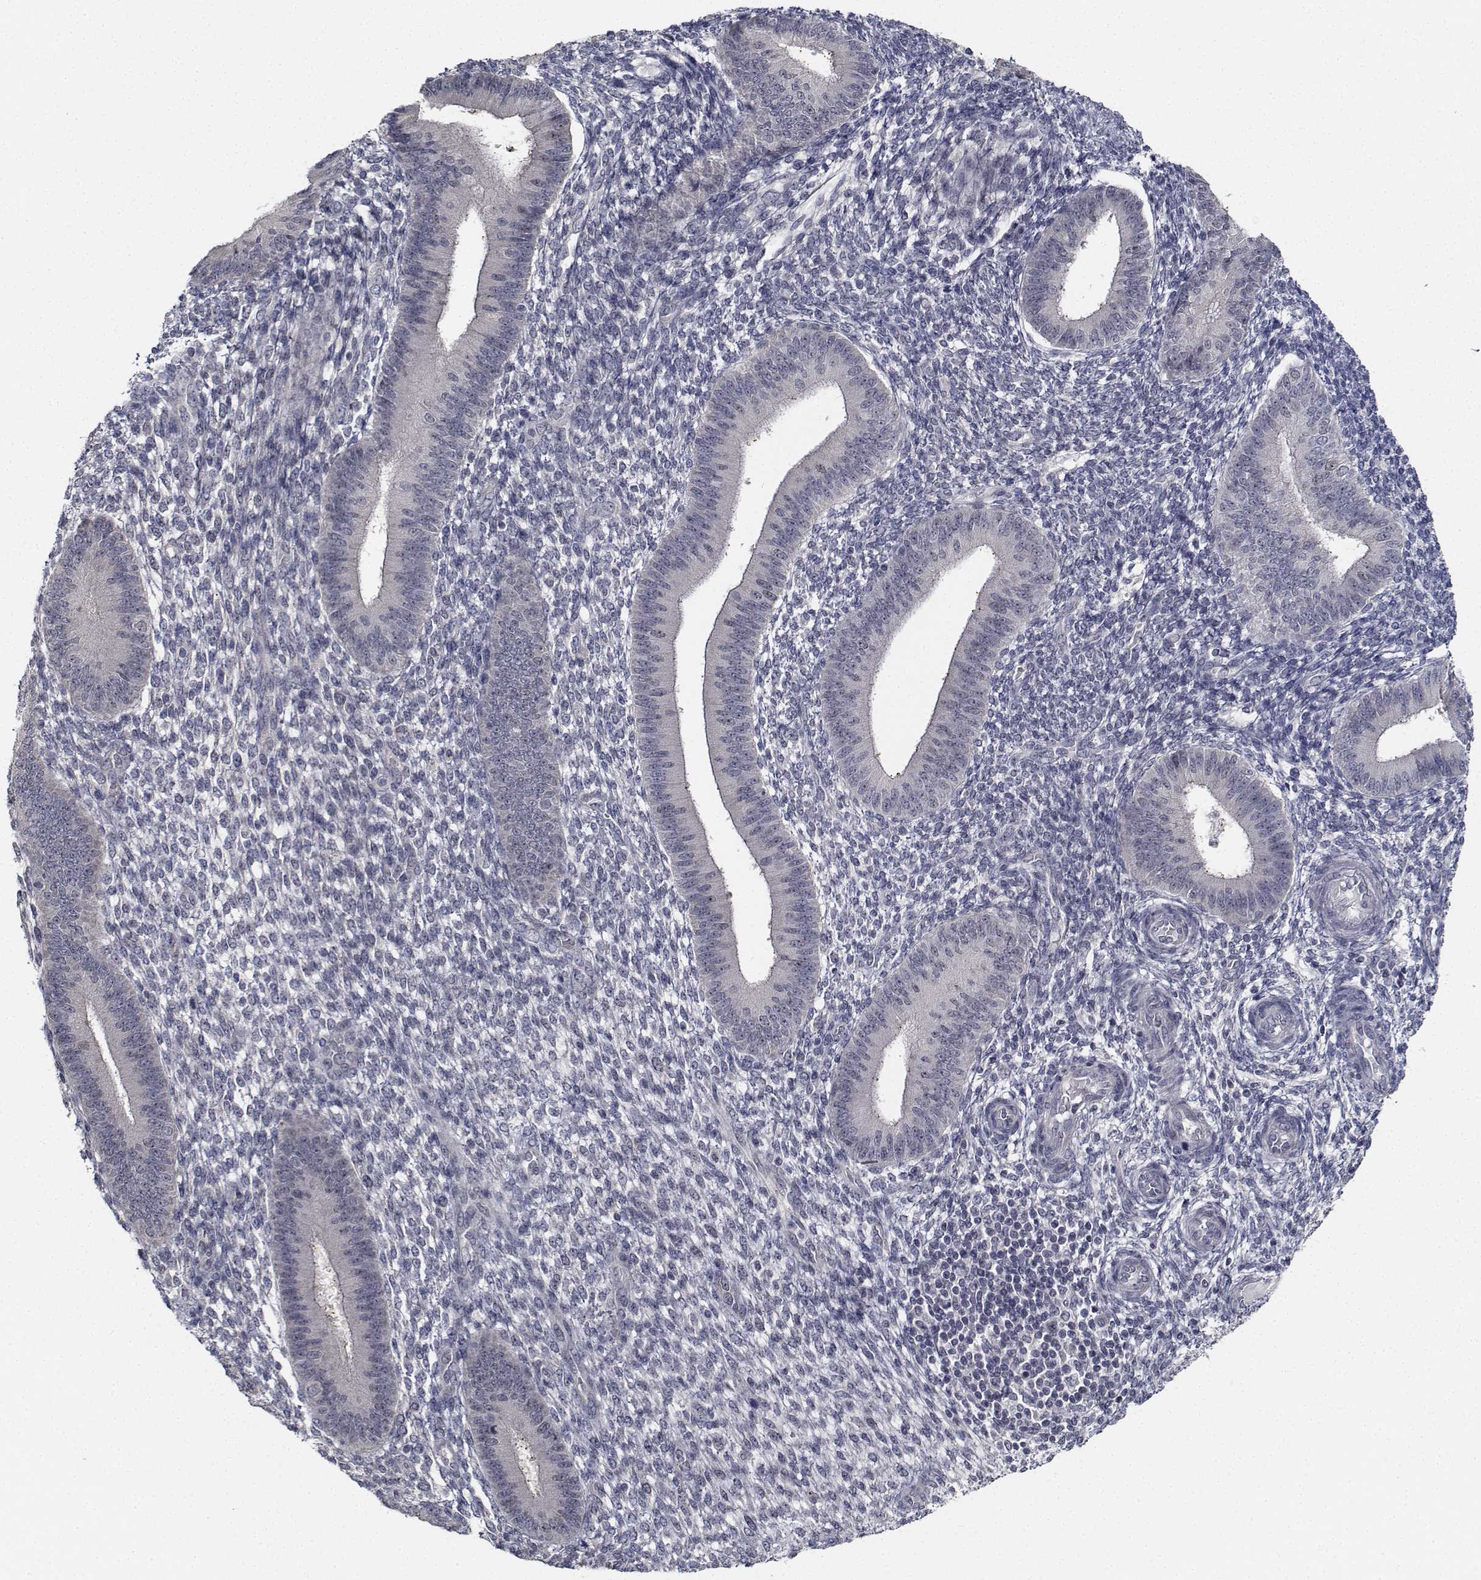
{"staining": {"intensity": "negative", "quantity": "none", "location": "none"}, "tissue": "endometrium", "cell_type": "Cells in endometrial stroma", "image_type": "normal", "snomed": [{"axis": "morphology", "description": "Normal tissue, NOS"}, {"axis": "topography", "description": "Endometrium"}], "caption": "This is an immunohistochemistry micrograph of normal endometrium. There is no staining in cells in endometrial stroma.", "gene": "NVL", "patient": {"sex": "female", "age": 39}}